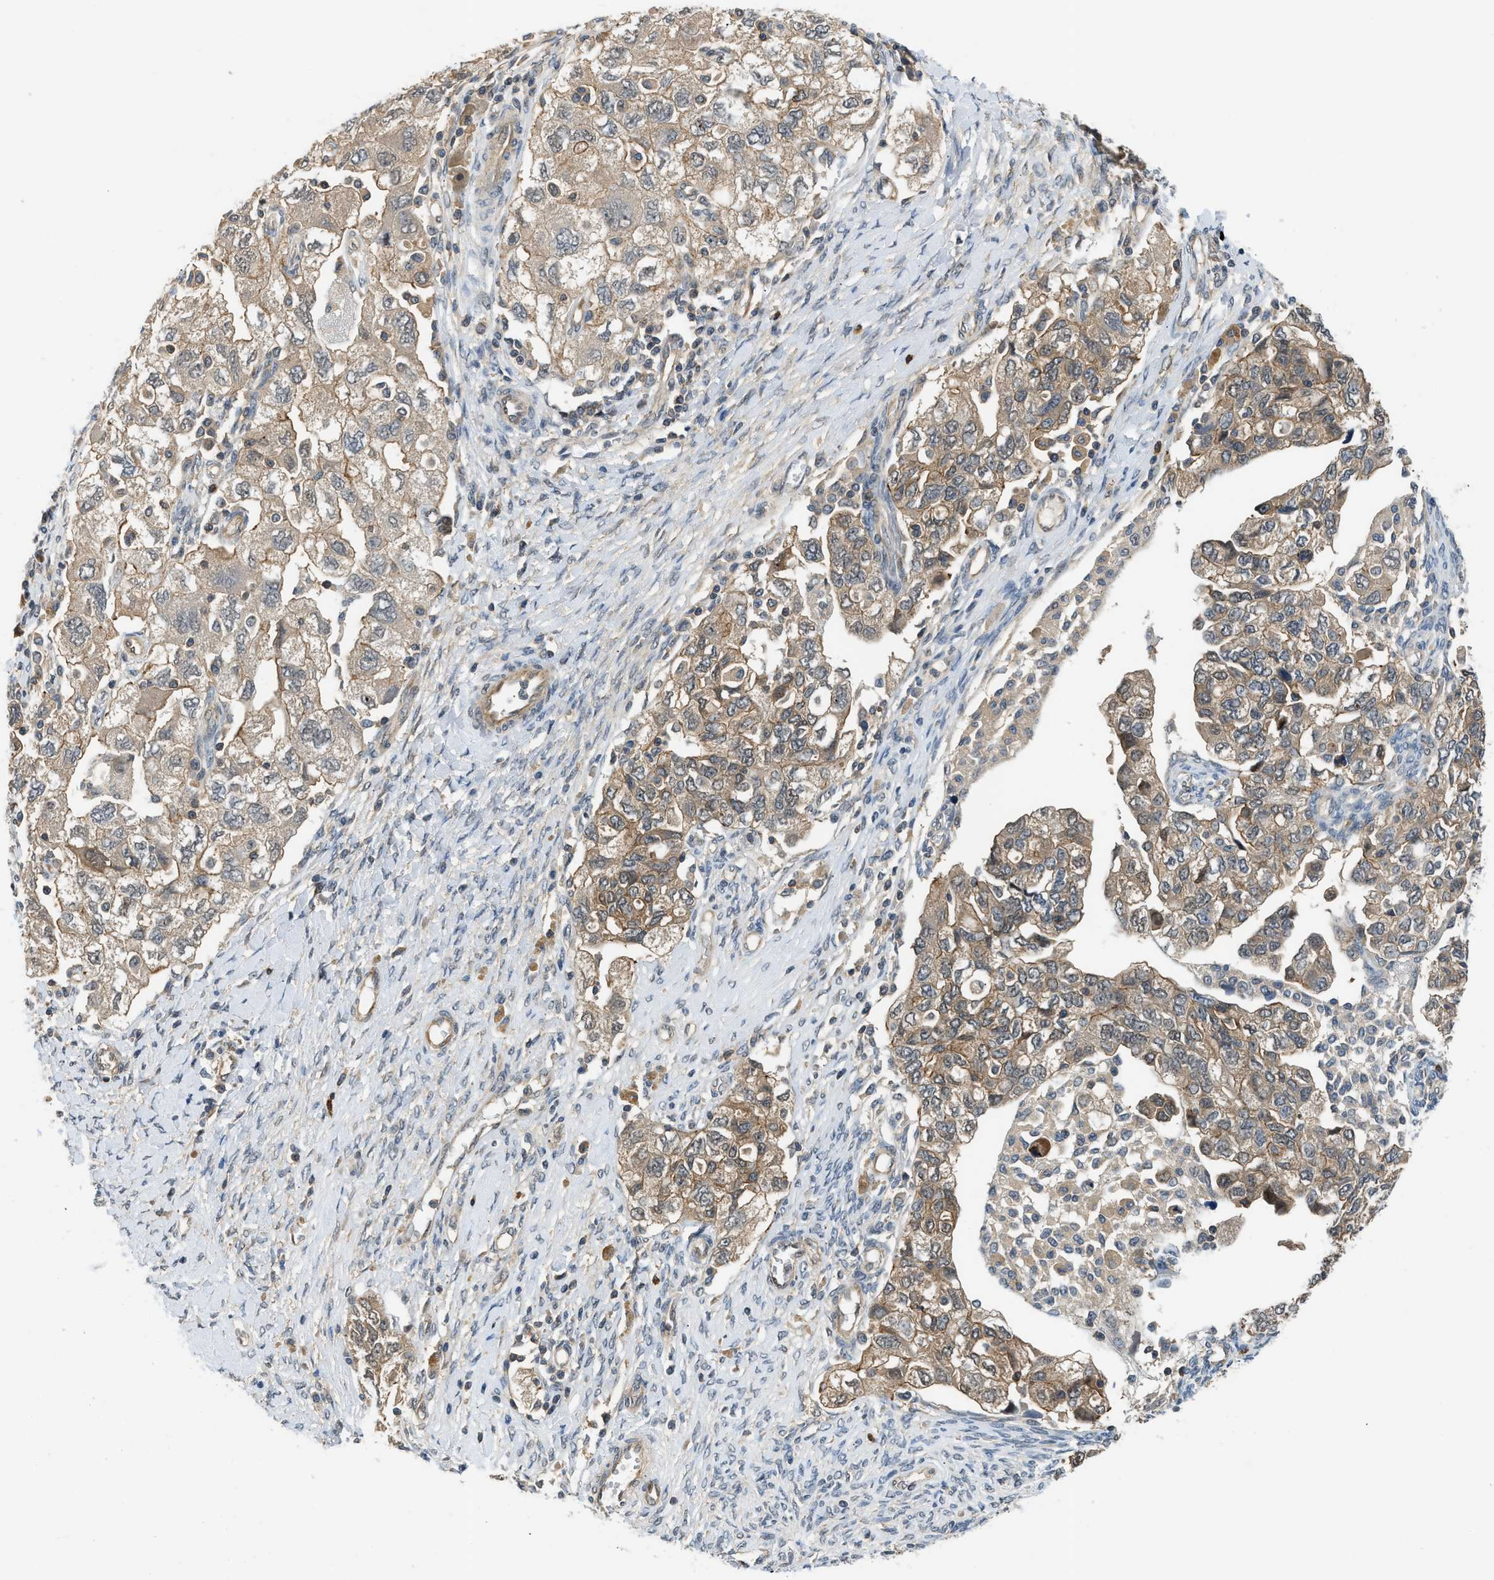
{"staining": {"intensity": "moderate", "quantity": ">75%", "location": "cytoplasmic/membranous"}, "tissue": "ovarian cancer", "cell_type": "Tumor cells", "image_type": "cancer", "snomed": [{"axis": "morphology", "description": "Carcinoma, NOS"}, {"axis": "morphology", "description": "Cystadenocarcinoma, serous, NOS"}, {"axis": "topography", "description": "Ovary"}], "caption": "Tumor cells show medium levels of moderate cytoplasmic/membranous expression in about >75% of cells in human ovarian cancer (serous cystadenocarcinoma).", "gene": "CBLB", "patient": {"sex": "female", "age": 69}}